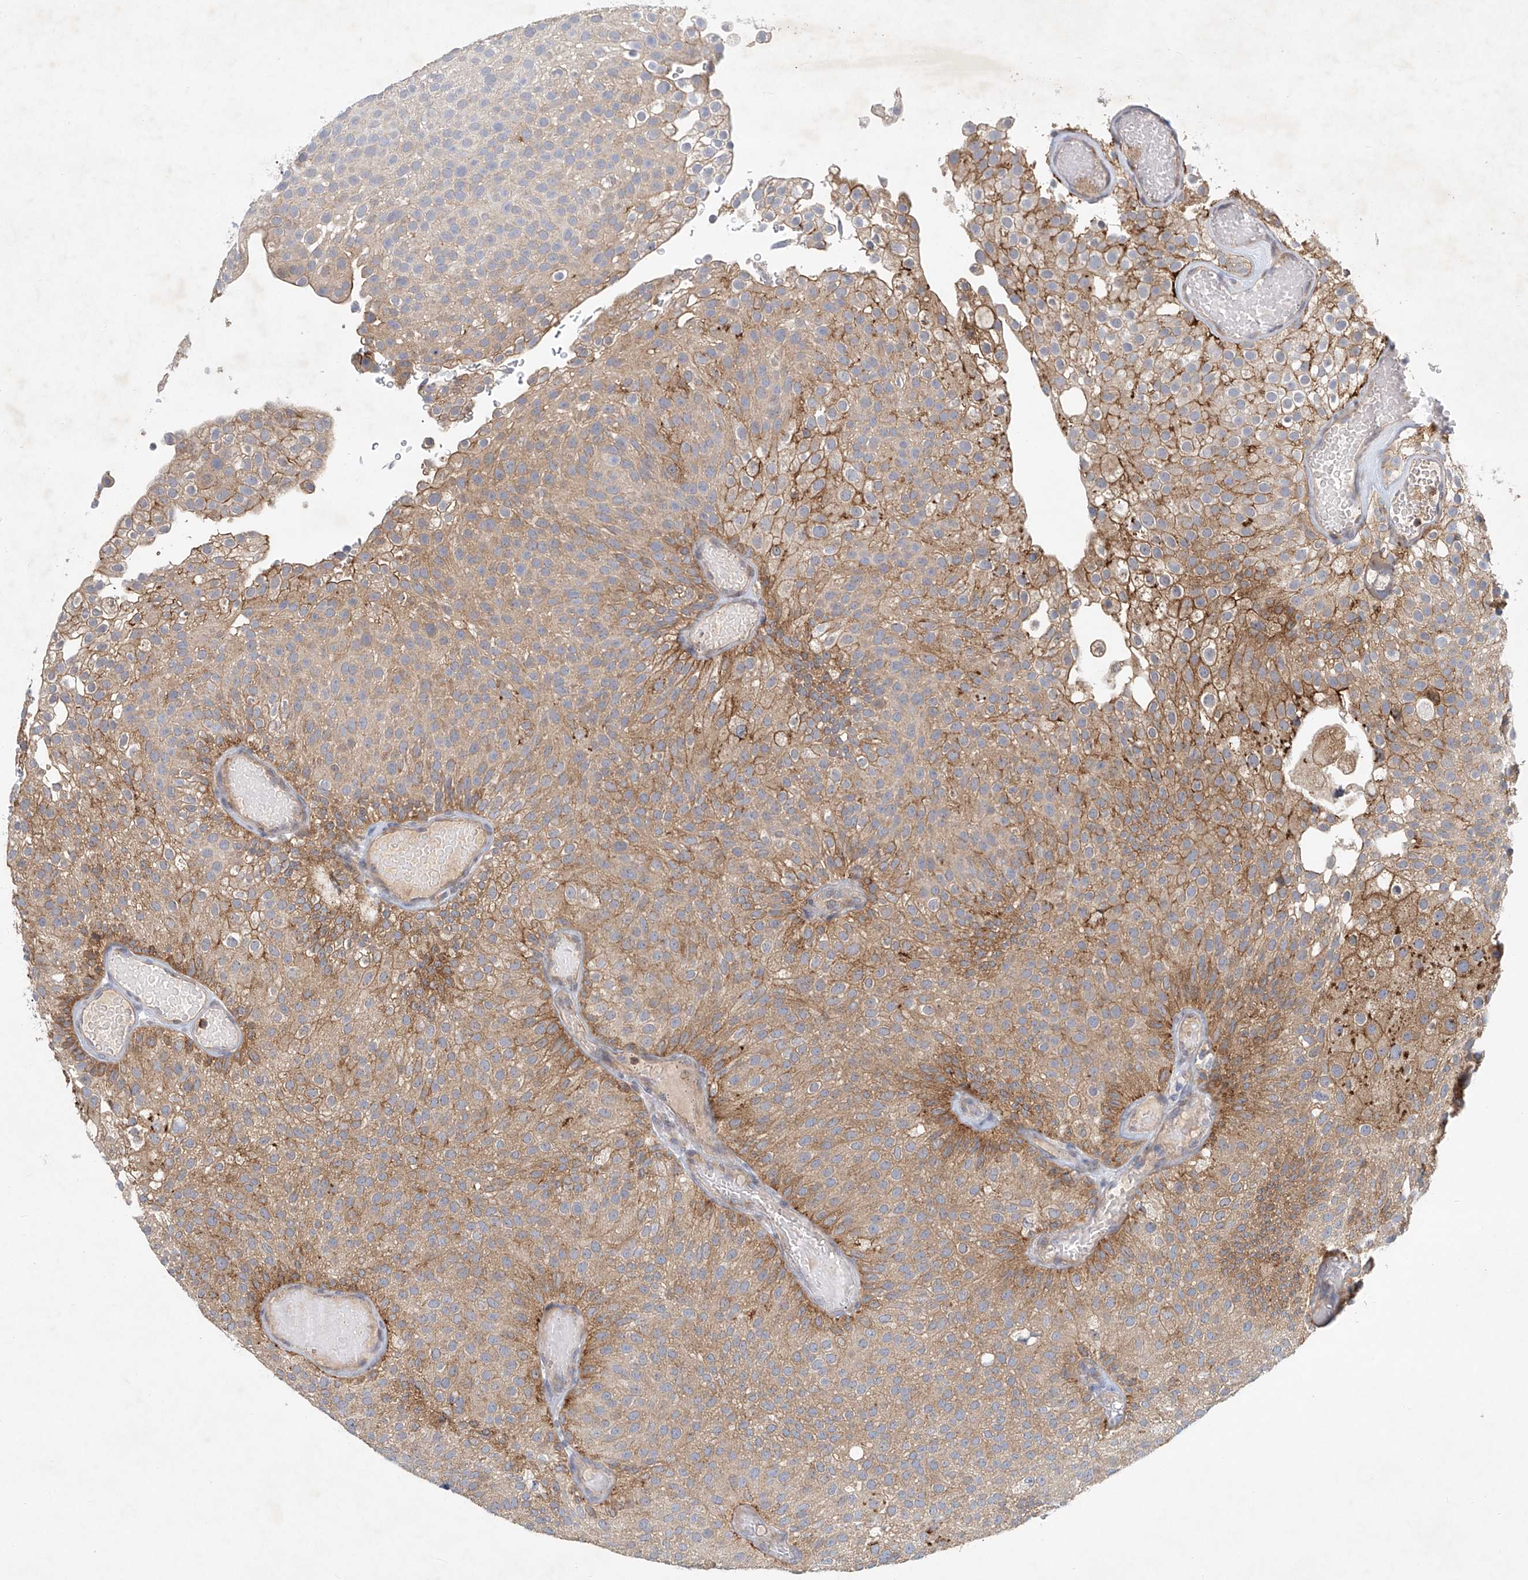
{"staining": {"intensity": "moderate", "quantity": ">75%", "location": "cytoplasmic/membranous"}, "tissue": "urothelial cancer", "cell_type": "Tumor cells", "image_type": "cancer", "snomed": [{"axis": "morphology", "description": "Urothelial carcinoma, Low grade"}, {"axis": "topography", "description": "Urinary bladder"}], "caption": "Protein expression analysis of urothelial cancer shows moderate cytoplasmic/membranous positivity in approximately >75% of tumor cells.", "gene": "CARMIL1", "patient": {"sex": "male", "age": 78}}